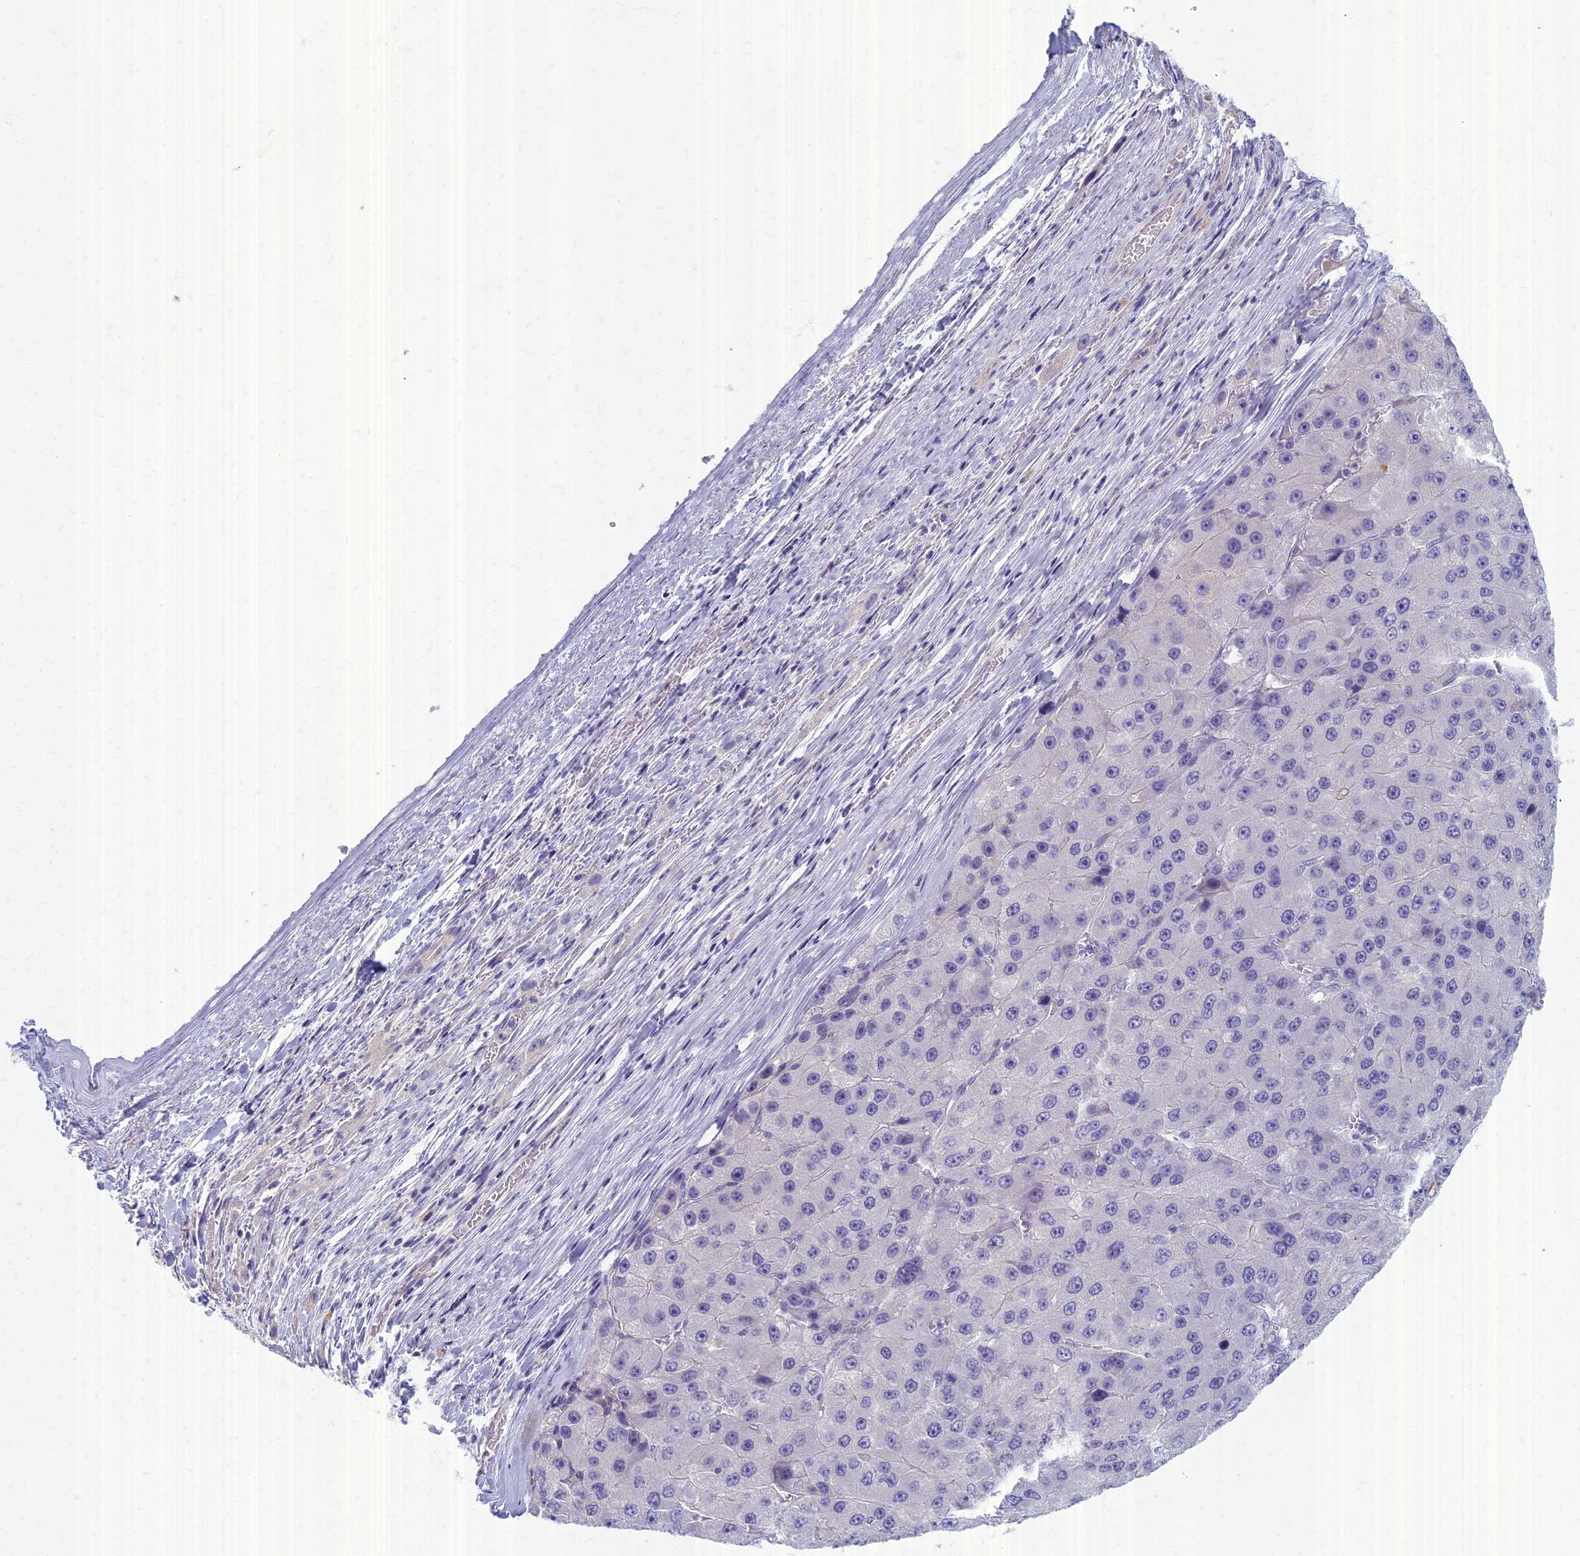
{"staining": {"intensity": "negative", "quantity": "none", "location": "none"}, "tissue": "liver cancer", "cell_type": "Tumor cells", "image_type": "cancer", "snomed": [{"axis": "morphology", "description": "Carcinoma, Hepatocellular, NOS"}, {"axis": "topography", "description": "Liver"}], "caption": "Immunohistochemistry (IHC) histopathology image of human hepatocellular carcinoma (liver) stained for a protein (brown), which displays no expression in tumor cells.", "gene": "AP4E1", "patient": {"sex": "female", "age": 73}}